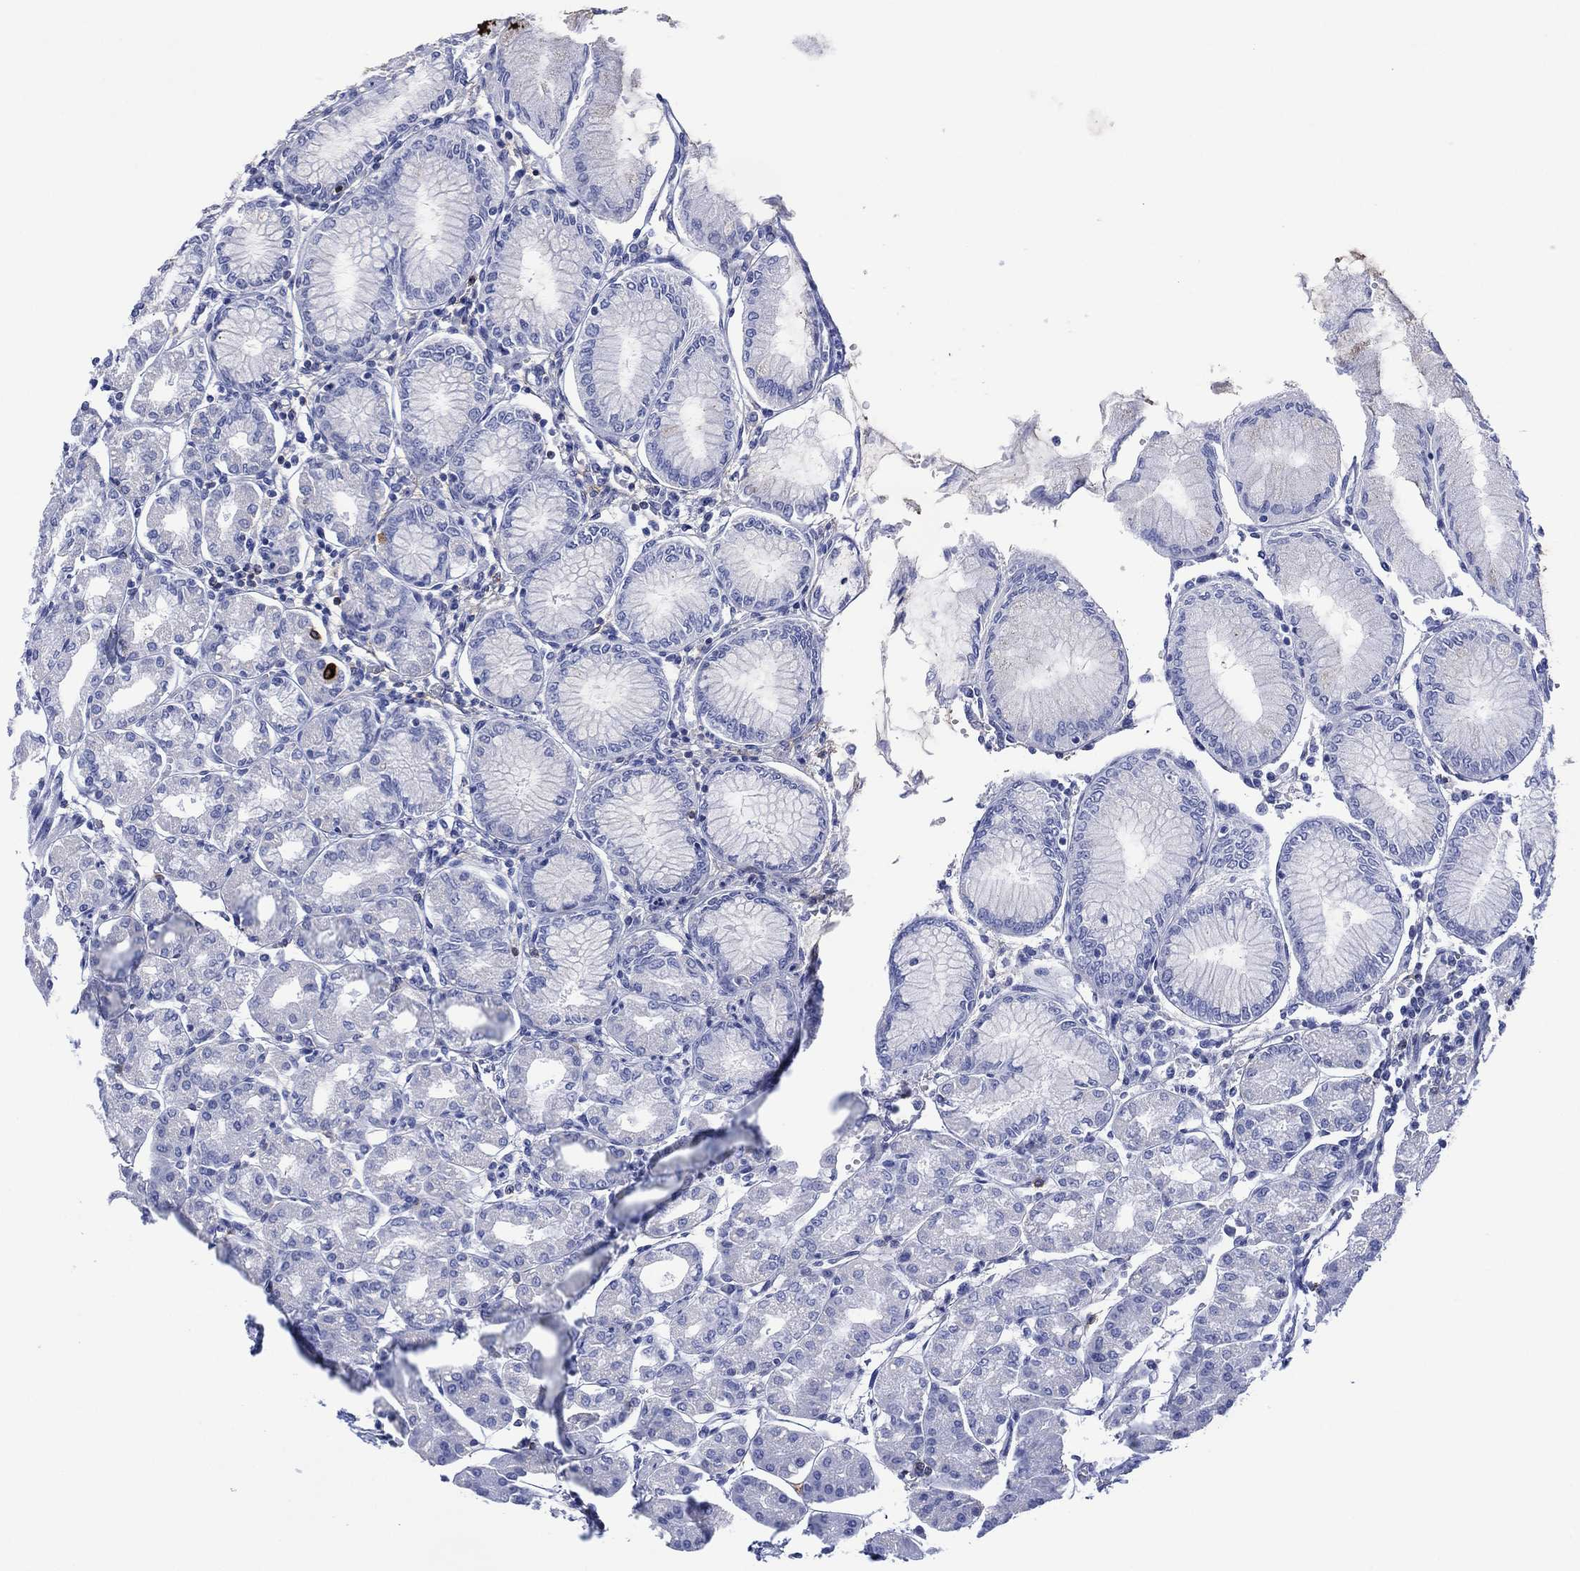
{"staining": {"intensity": "negative", "quantity": "none", "location": "none"}, "tissue": "stomach", "cell_type": "Glandular cells", "image_type": "normal", "snomed": [{"axis": "morphology", "description": "Normal tissue, NOS"}, {"axis": "topography", "description": "Skeletal muscle"}, {"axis": "topography", "description": "Stomach"}], "caption": "This is an immunohistochemistry micrograph of unremarkable stomach. There is no expression in glandular cells.", "gene": "DPP4", "patient": {"sex": "female", "age": 57}}